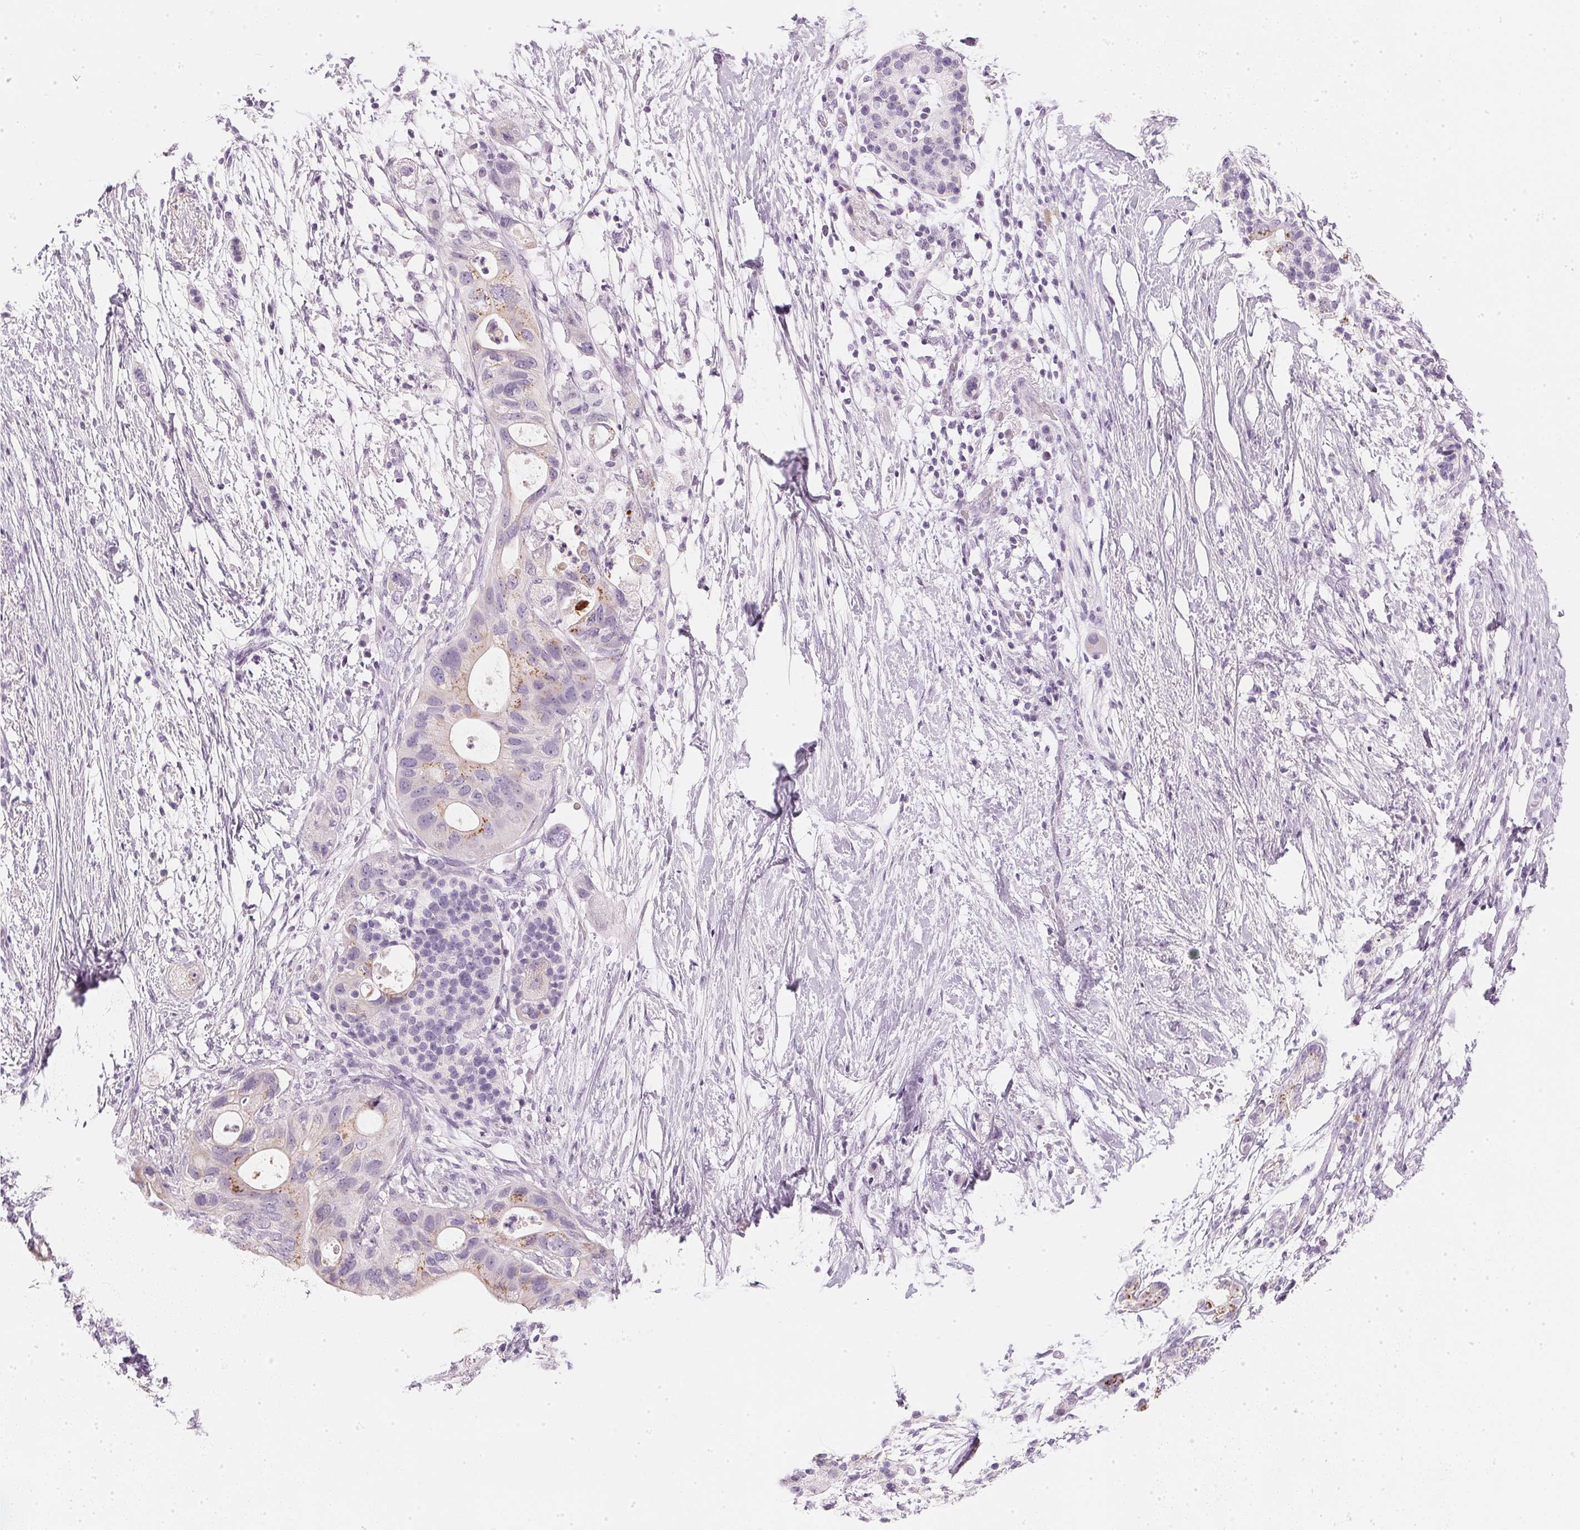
{"staining": {"intensity": "moderate", "quantity": "25%-75%", "location": "cytoplasmic/membranous"}, "tissue": "pancreatic cancer", "cell_type": "Tumor cells", "image_type": "cancer", "snomed": [{"axis": "morphology", "description": "Adenocarcinoma, NOS"}, {"axis": "topography", "description": "Pancreas"}], "caption": "A histopathology image of human pancreatic adenocarcinoma stained for a protein demonstrates moderate cytoplasmic/membranous brown staining in tumor cells. The protein of interest is stained brown, and the nuclei are stained in blue (DAB (3,3'-diaminobenzidine) IHC with brightfield microscopy, high magnification).", "gene": "CHST4", "patient": {"sex": "female", "age": 72}}